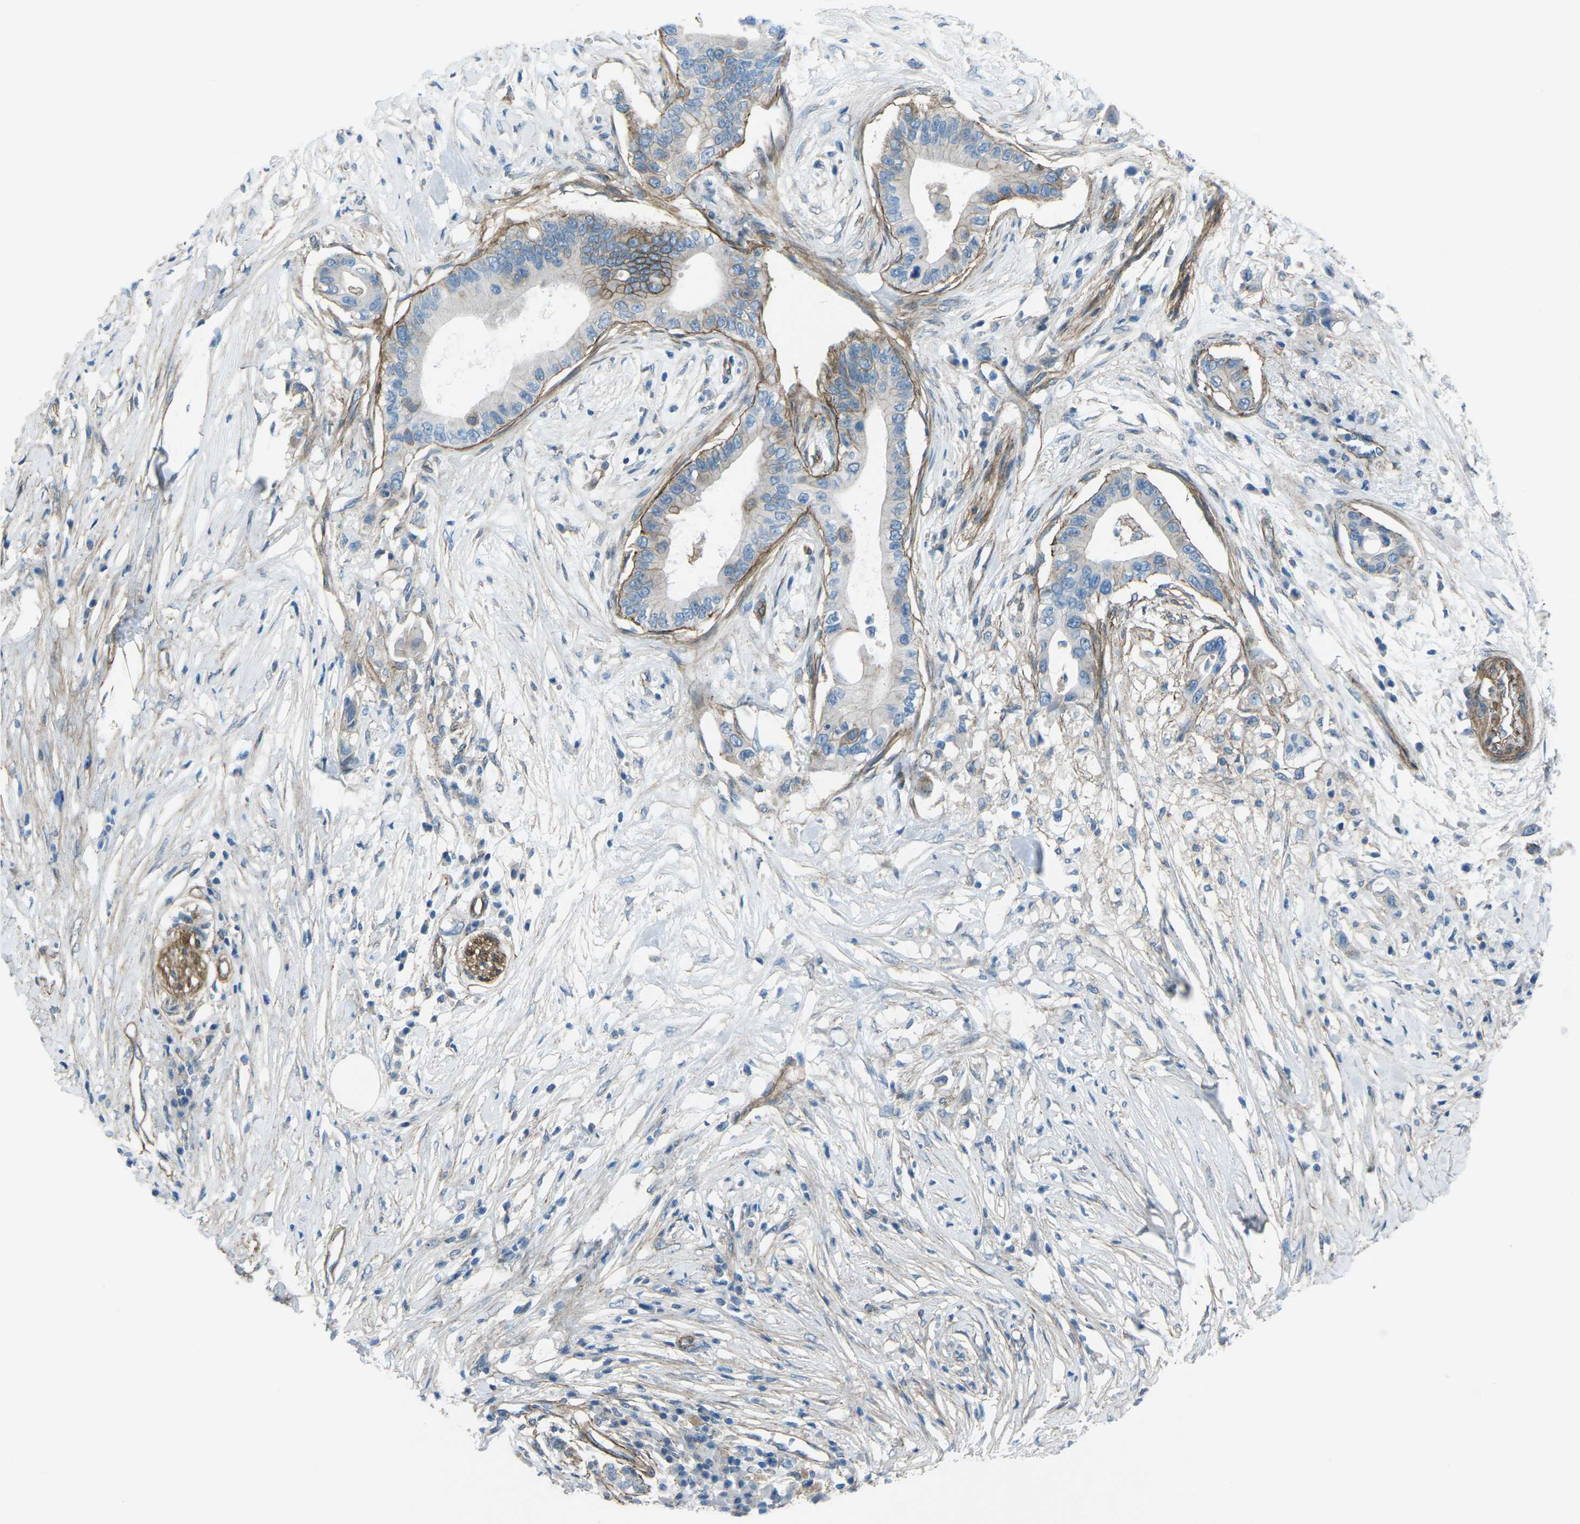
{"staining": {"intensity": "negative", "quantity": "none", "location": "none"}, "tissue": "pancreatic cancer", "cell_type": "Tumor cells", "image_type": "cancer", "snomed": [{"axis": "morphology", "description": "Adenocarcinoma, NOS"}, {"axis": "topography", "description": "Pancreas"}], "caption": "High magnification brightfield microscopy of pancreatic cancer stained with DAB (brown) and counterstained with hematoxylin (blue): tumor cells show no significant expression.", "gene": "UTRN", "patient": {"sex": "male", "age": 77}}